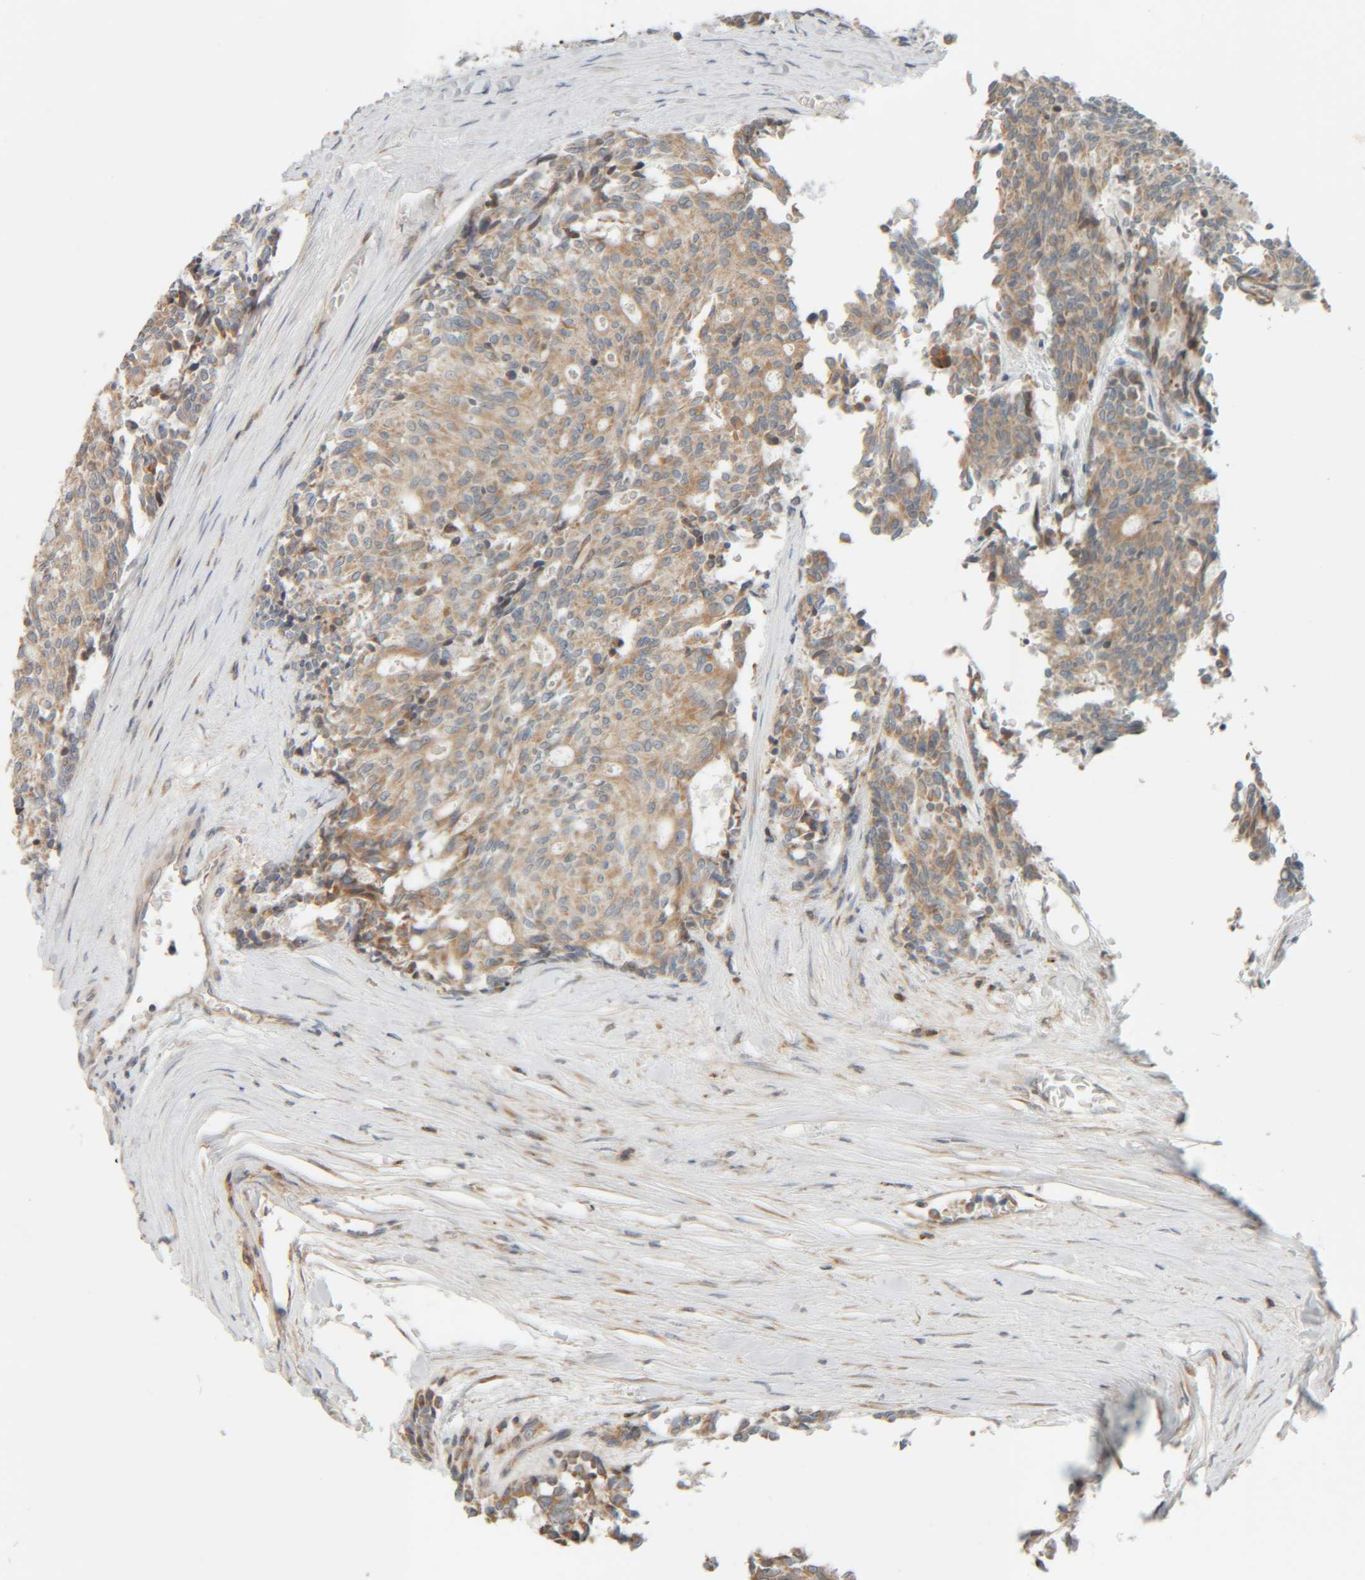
{"staining": {"intensity": "weak", "quantity": ">75%", "location": "cytoplasmic/membranous"}, "tissue": "carcinoid", "cell_type": "Tumor cells", "image_type": "cancer", "snomed": [{"axis": "morphology", "description": "Carcinoid, malignant, NOS"}, {"axis": "topography", "description": "Pancreas"}], "caption": "Protein analysis of carcinoid tissue shows weak cytoplasmic/membranous positivity in approximately >75% of tumor cells.", "gene": "CCDC57", "patient": {"sex": "female", "age": 54}}